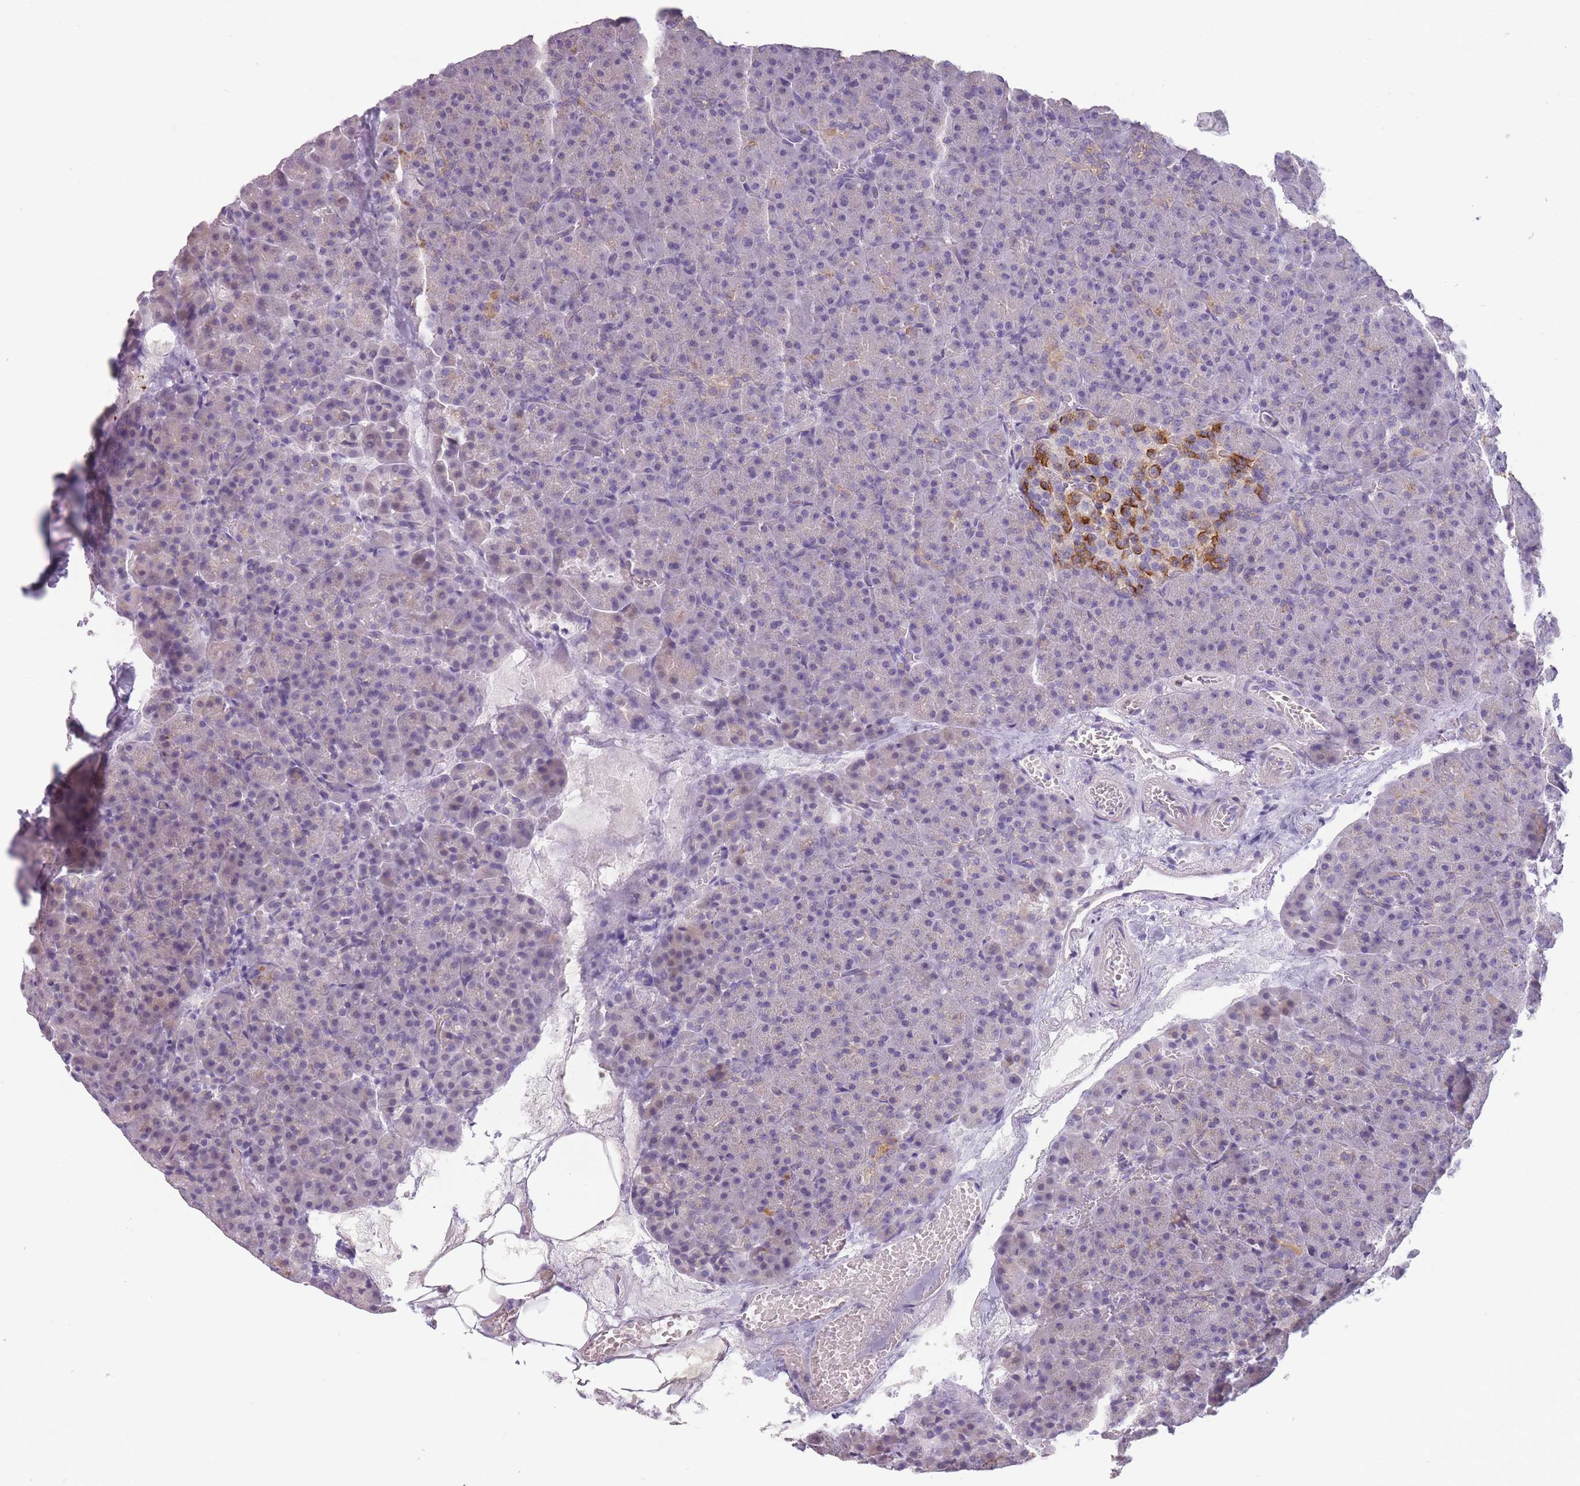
{"staining": {"intensity": "weak", "quantity": "<25%", "location": "cytoplasmic/membranous"}, "tissue": "pancreas", "cell_type": "Exocrine glandular cells", "image_type": "normal", "snomed": [{"axis": "morphology", "description": "Normal tissue, NOS"}, {"axis": "topography", "description": "Pancreas"}], "caption": "High magnification brightfield microscopy of unremarkable pancreas stained with DAB (brown) and counterstained with hematoxylin (blue): exocrine glandular cells show no significant staining.", "gene": "TMEM236", "patient": {"sex": "female", "age": 74}}